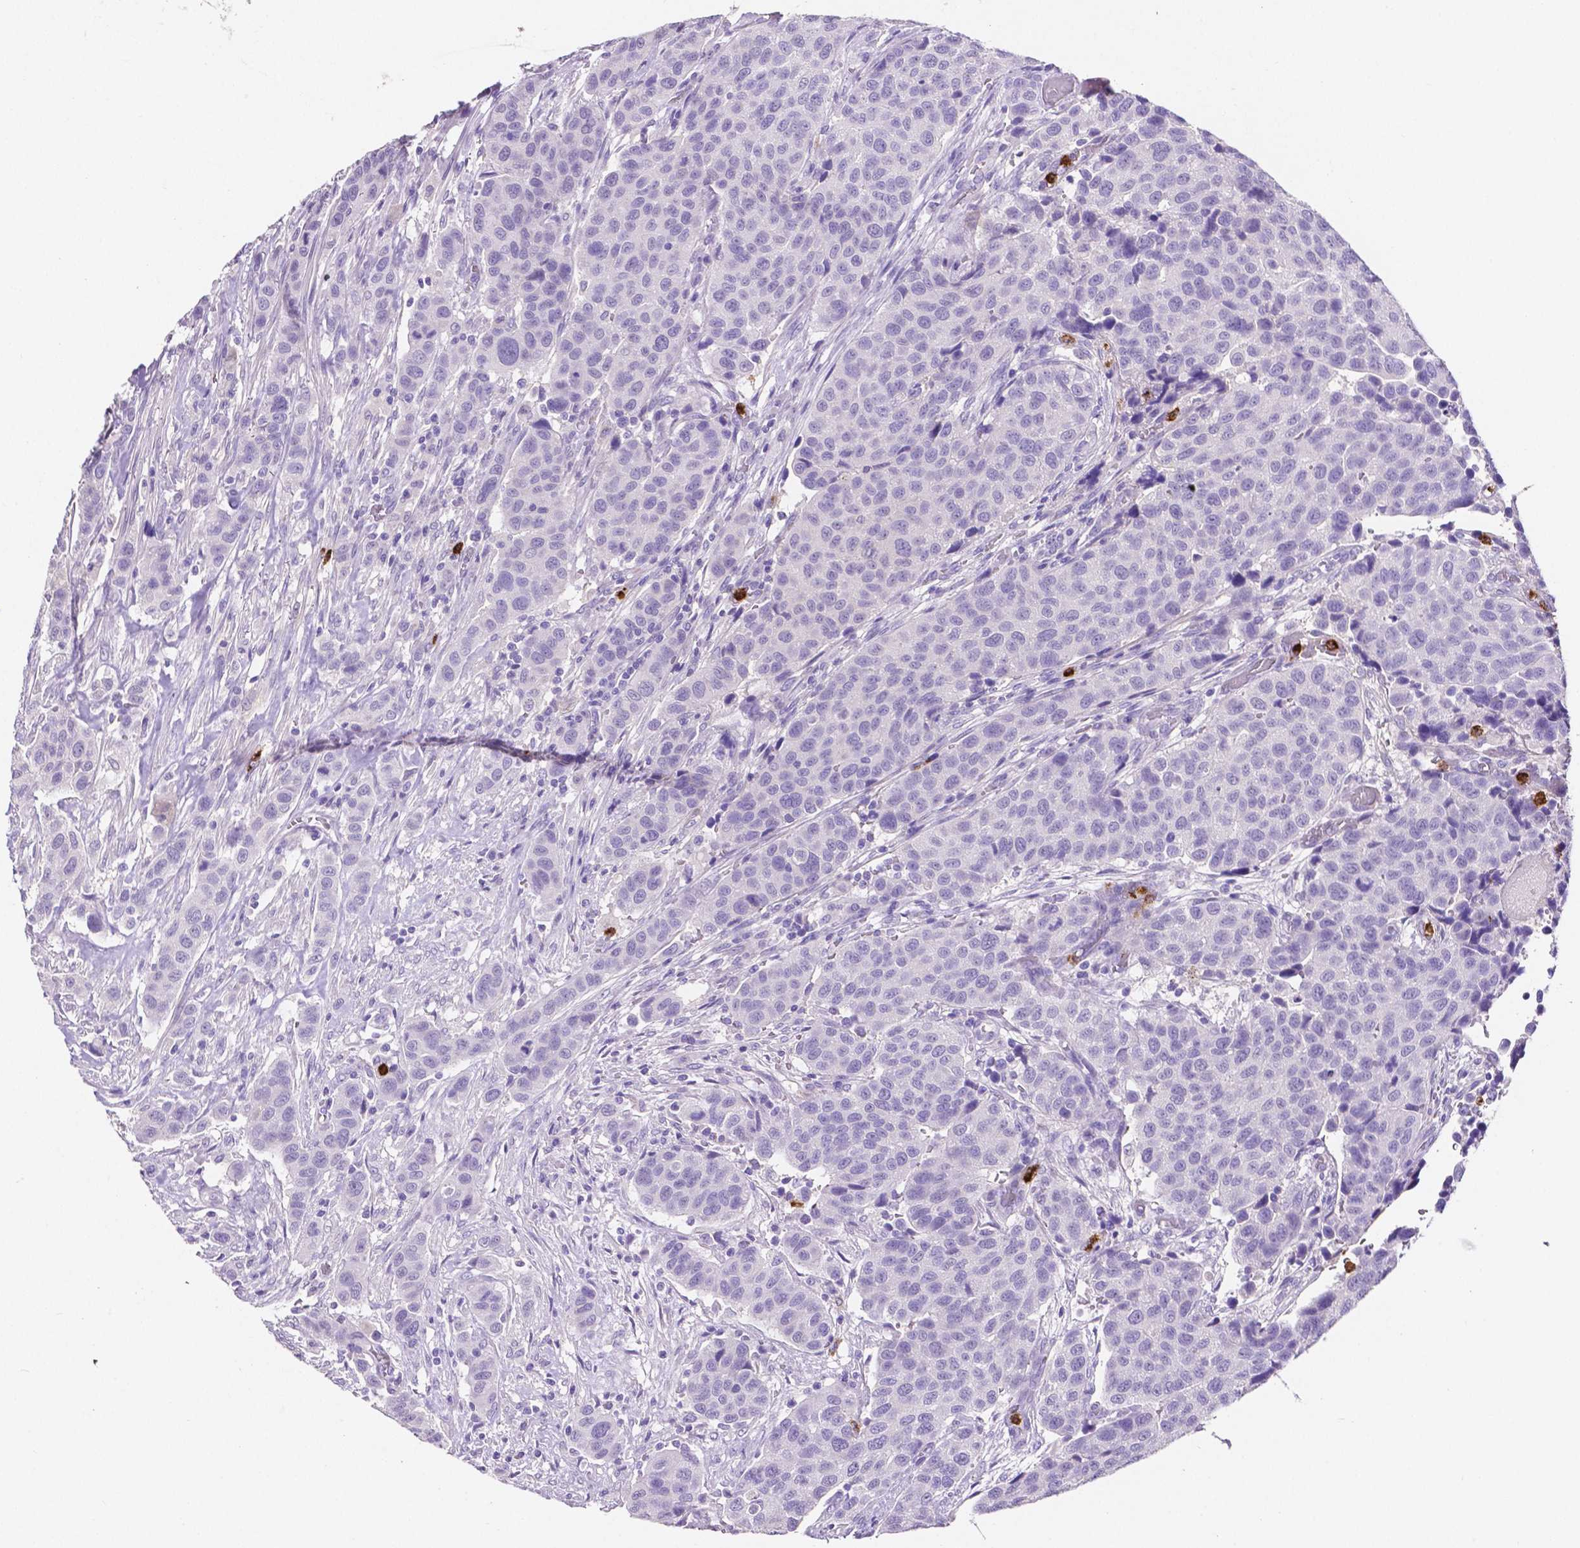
{"staining": {"intensity": "negative", "quantity": "none", "location": "none"}, "tissue": "urothelial cancer", "cell_type": "Tumor cells", "image_type": "cancer", "snomed": [{"axis": "morphology", "description": "Urothelial carcinoma, High grade"}, {"axis": "topography", "description": "Urinary bladder"}], "caption": "This is an IHC image of high-grade urothelial carcinoma. There is no staining in tumor cells.", "gene": "MMP9", "patient": {"sex": "female", "age": 58}}